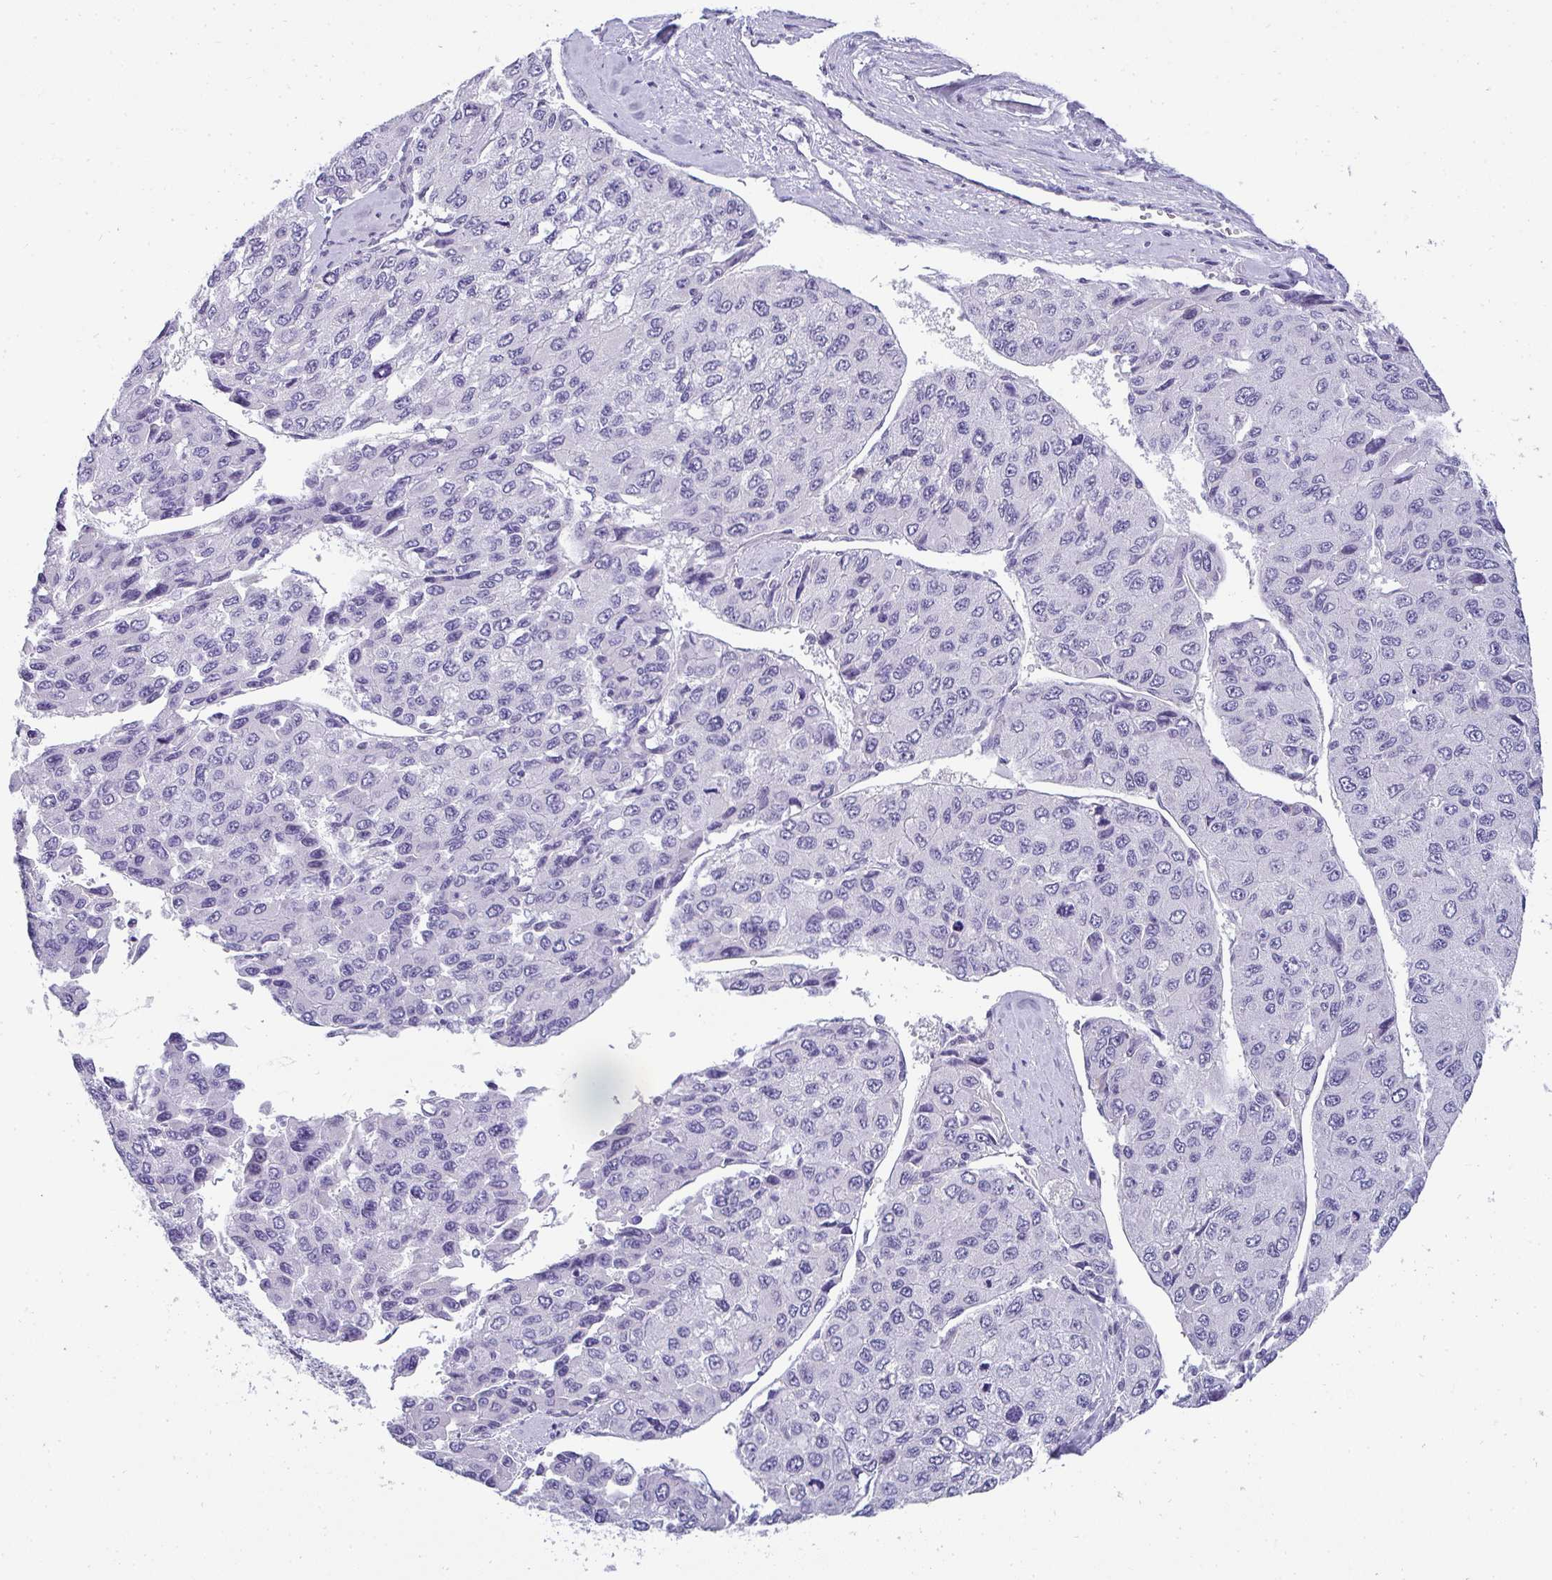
{"staining": {"intensity": "negative", "quantity": "none", "location": "none"}, "tissue": "liver cancer", "cell_type": "Tumor cells", "image_type": "cancer", "snomed": [{"axis": "morphology", "description": "Carcinoma, Hepatocellular, NOS"}, {"axis": "topography", "description": "Liver"}], "caption": "Hepatocellular carcinoma (liver) was stained to show a protein in brown. There is no significant staining in tumor cells.", "gene": "AK5", "patient": {"sex": "female", "age": 66}}